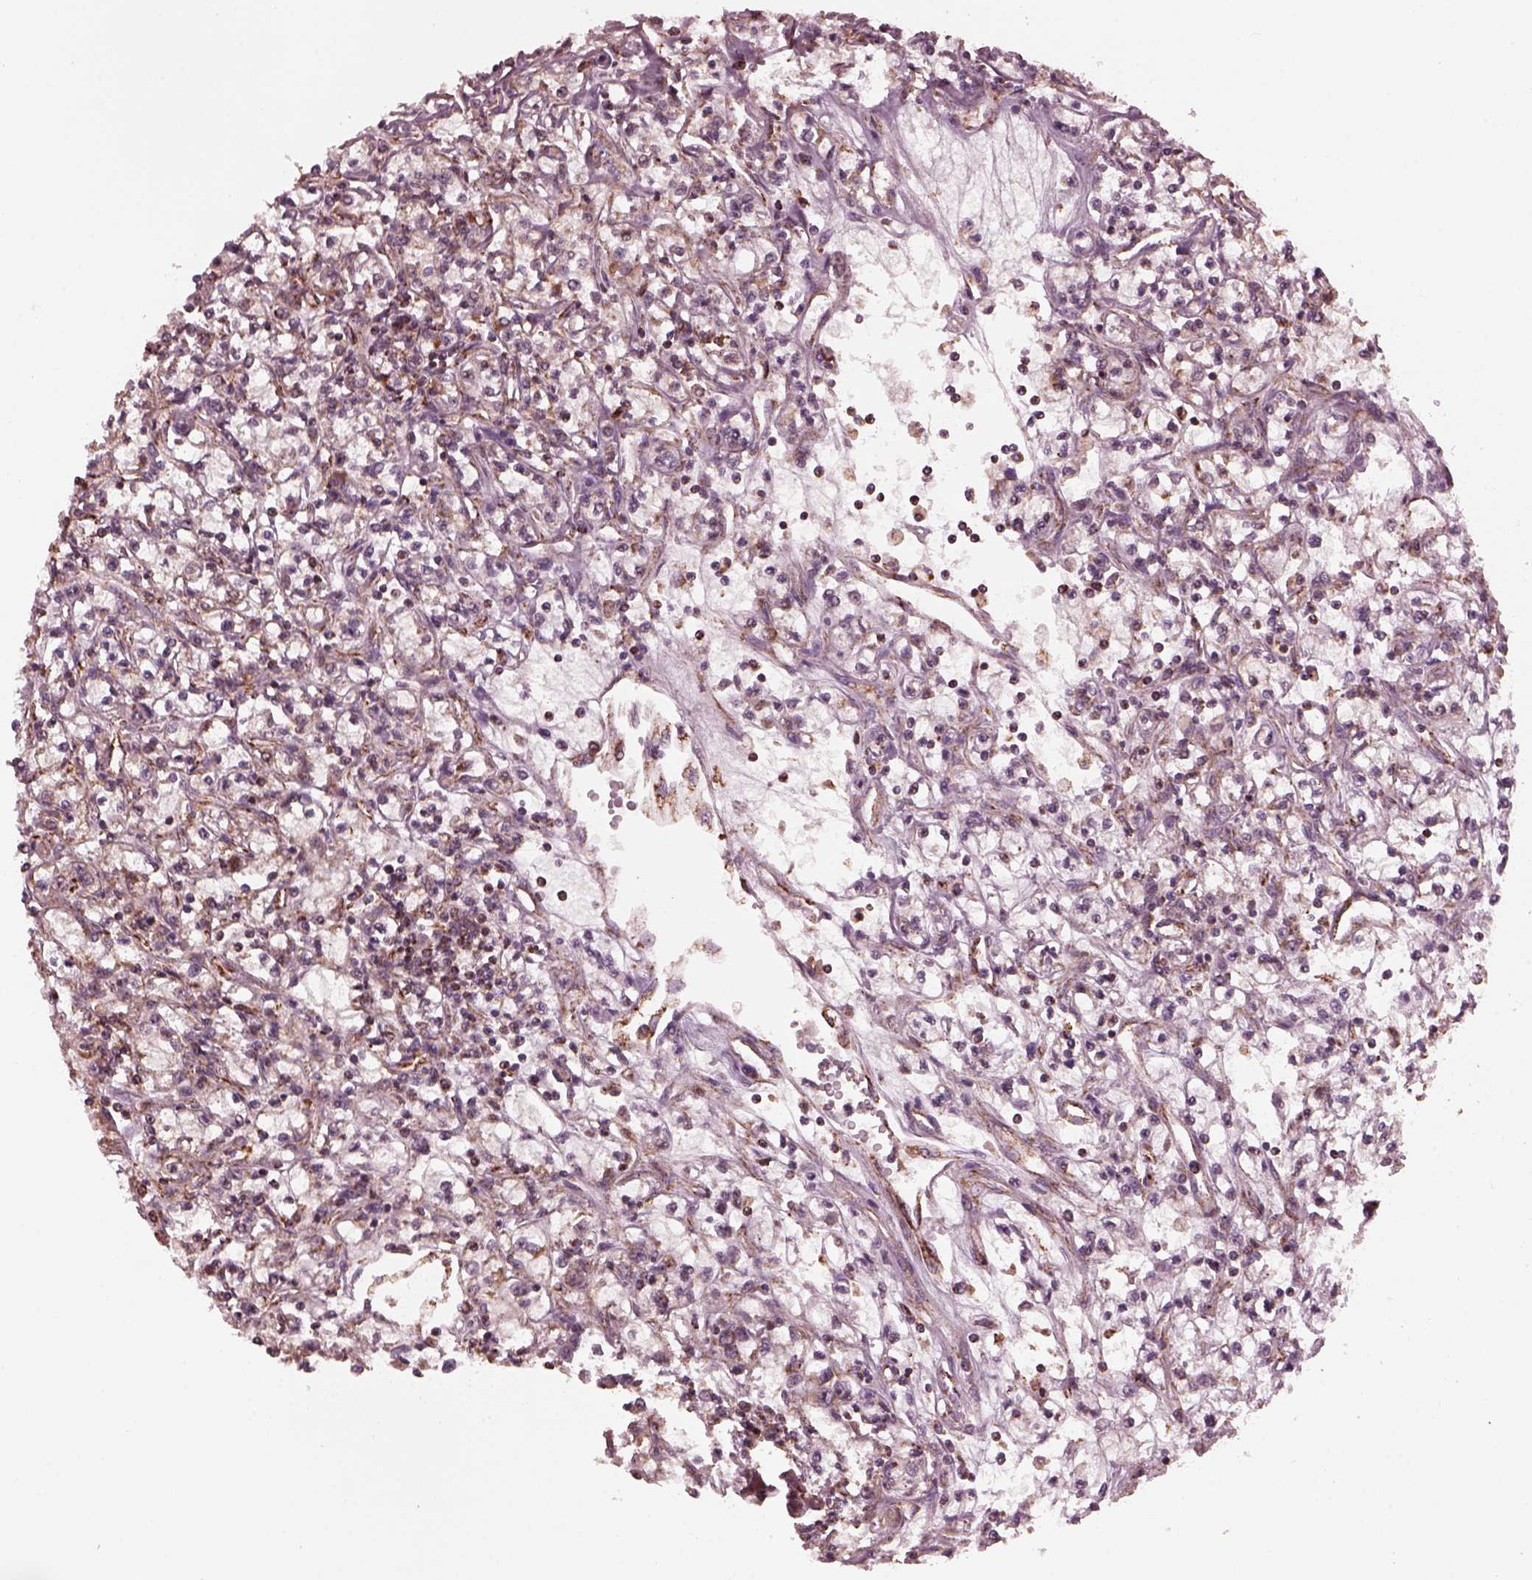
{"staining": {"intensity": "moderate", "quantity": "25%-75%", "location": "cytoplasmic/membranous"}, "tissue": "renal cancer", "cell_type": "Tumor cells", "image_type": "cancer", "snomed": [{"axis": "morphology", "description": "Adenocarcinoma, NOS"}, {"axis": "topography", "description": "Kidney"}], "caption": "Brown immunohistochemical staining in renal adenocarcinoma reveals moderate cytoplasmic/membranous staining in approximately 25%-75% of tumor cells.", "gene": "NDUFB10", "patient": {"sex": "female", "age": 59}}